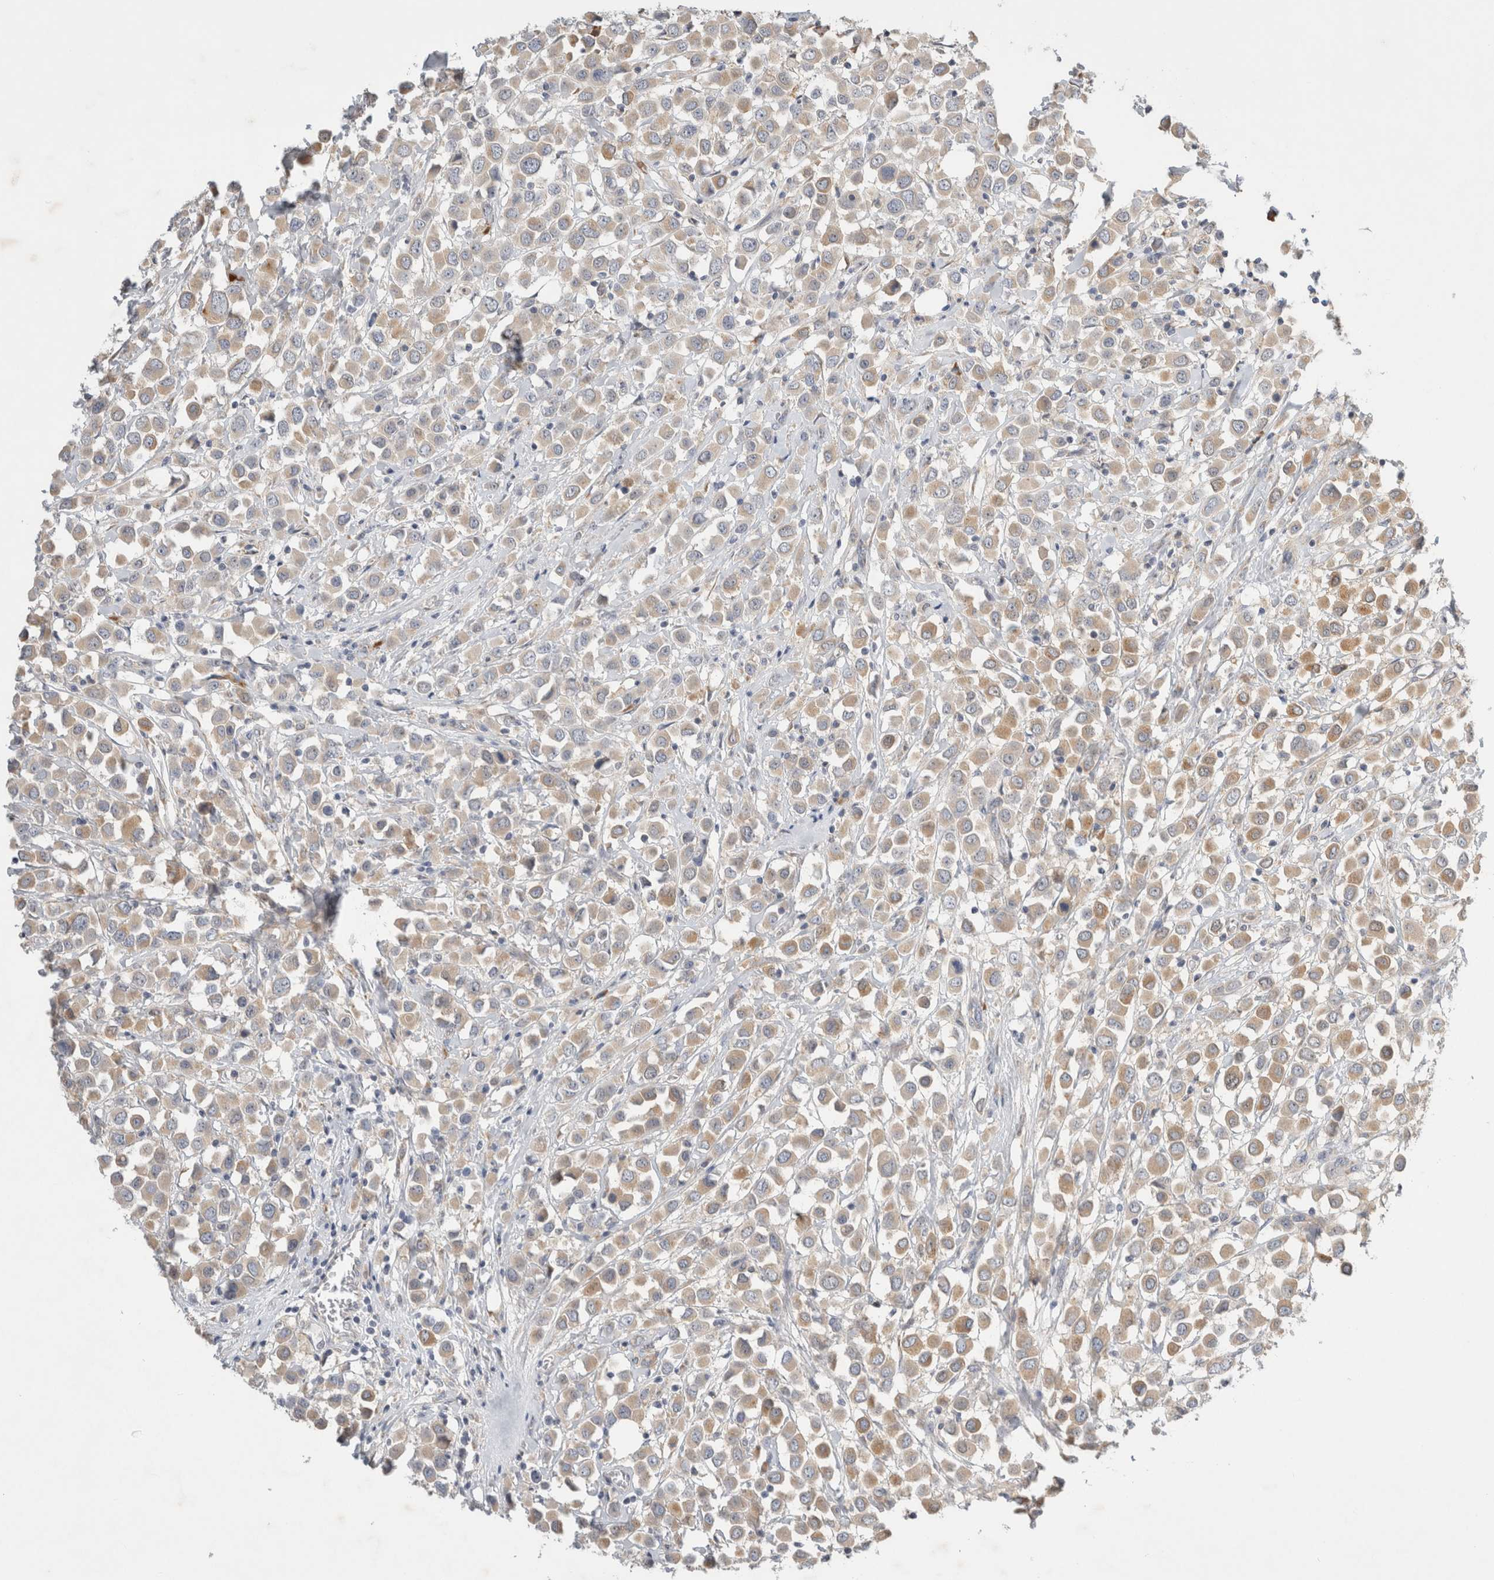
{"staining": {"intensity": "weak", "quantity": ">75%", "location": "cytoplasmic/membranous"}, "tissue": "breast cancer", "cell_type": "Tumor cells", "image_type": "cancer", "snomed": [{"axis": "morphology", "description": "Duct carcinoma"}, {"axis": "topography", "description": "Breast"}], "caption": "A low amount of weak cytoplasmic/membranous positivity is seen in approximately >75% of tumor cells in intraductal carcinoma (breast) tissue.", "gene": "NEDD4L", "patient": {"sex": "female", "age": 61}}